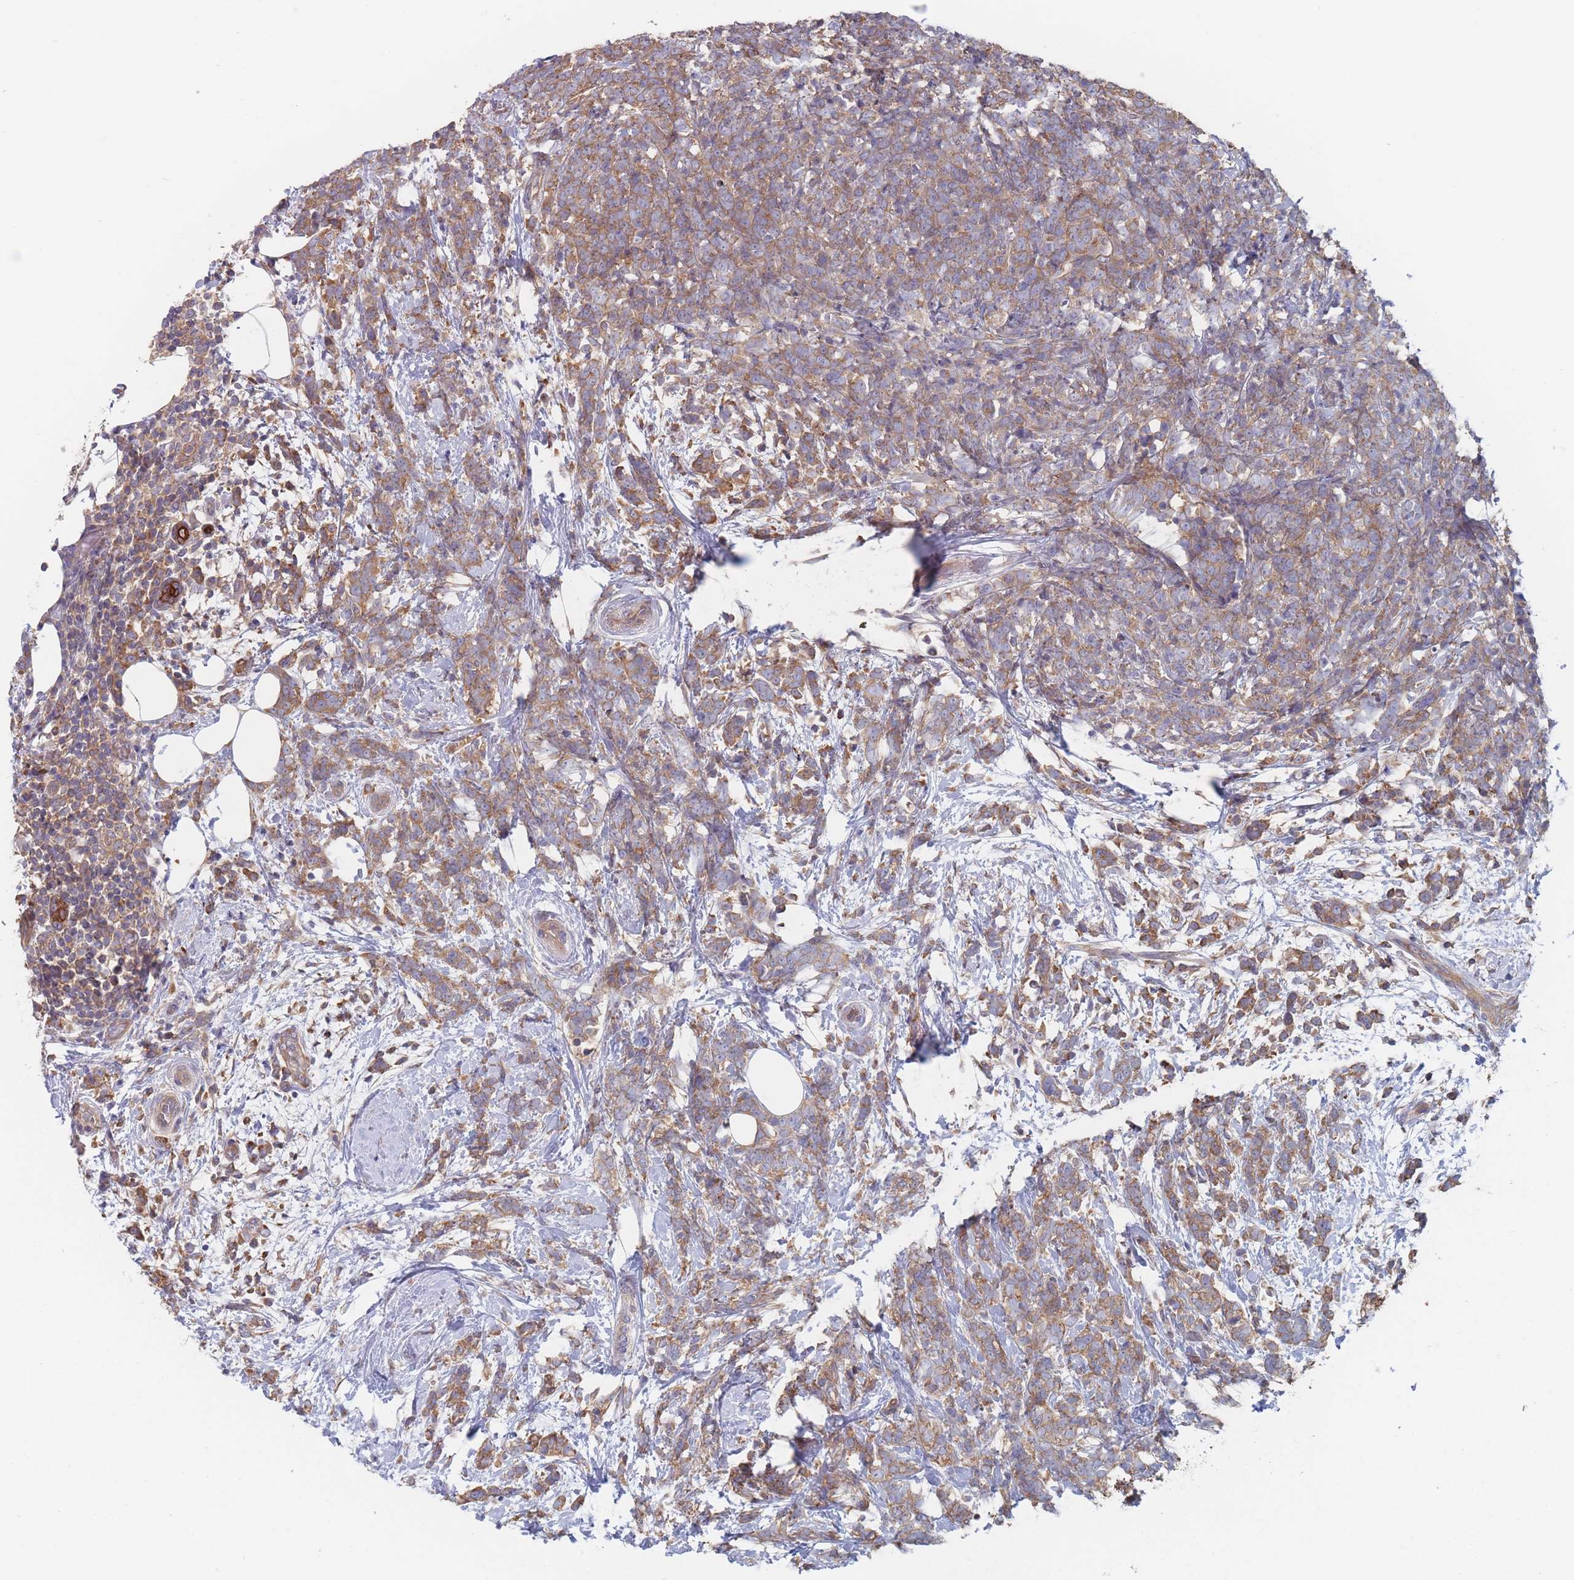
{"staining": {"intensity": "moderate", "quantity": ">75%", "location": "cytoplasmic/membranous"}, "tissue": "breast cancer", "cell_type": "Tumor cells", "image_type": "cancer", "snomed": [{"axis": "morphology", "description": "Lobular carcinoma"}, {"axis": "topography", "description": "Breast"}], "caption": "This is a photomicrograph of immunohistochemistry (IHC) staining of lobular carcinoma (breast), which shows moderate staining in the cytoplasmic/membranous of tumor cells.", "gene": "EFCC1", "patient": {"sex": "female", "age": 58}}